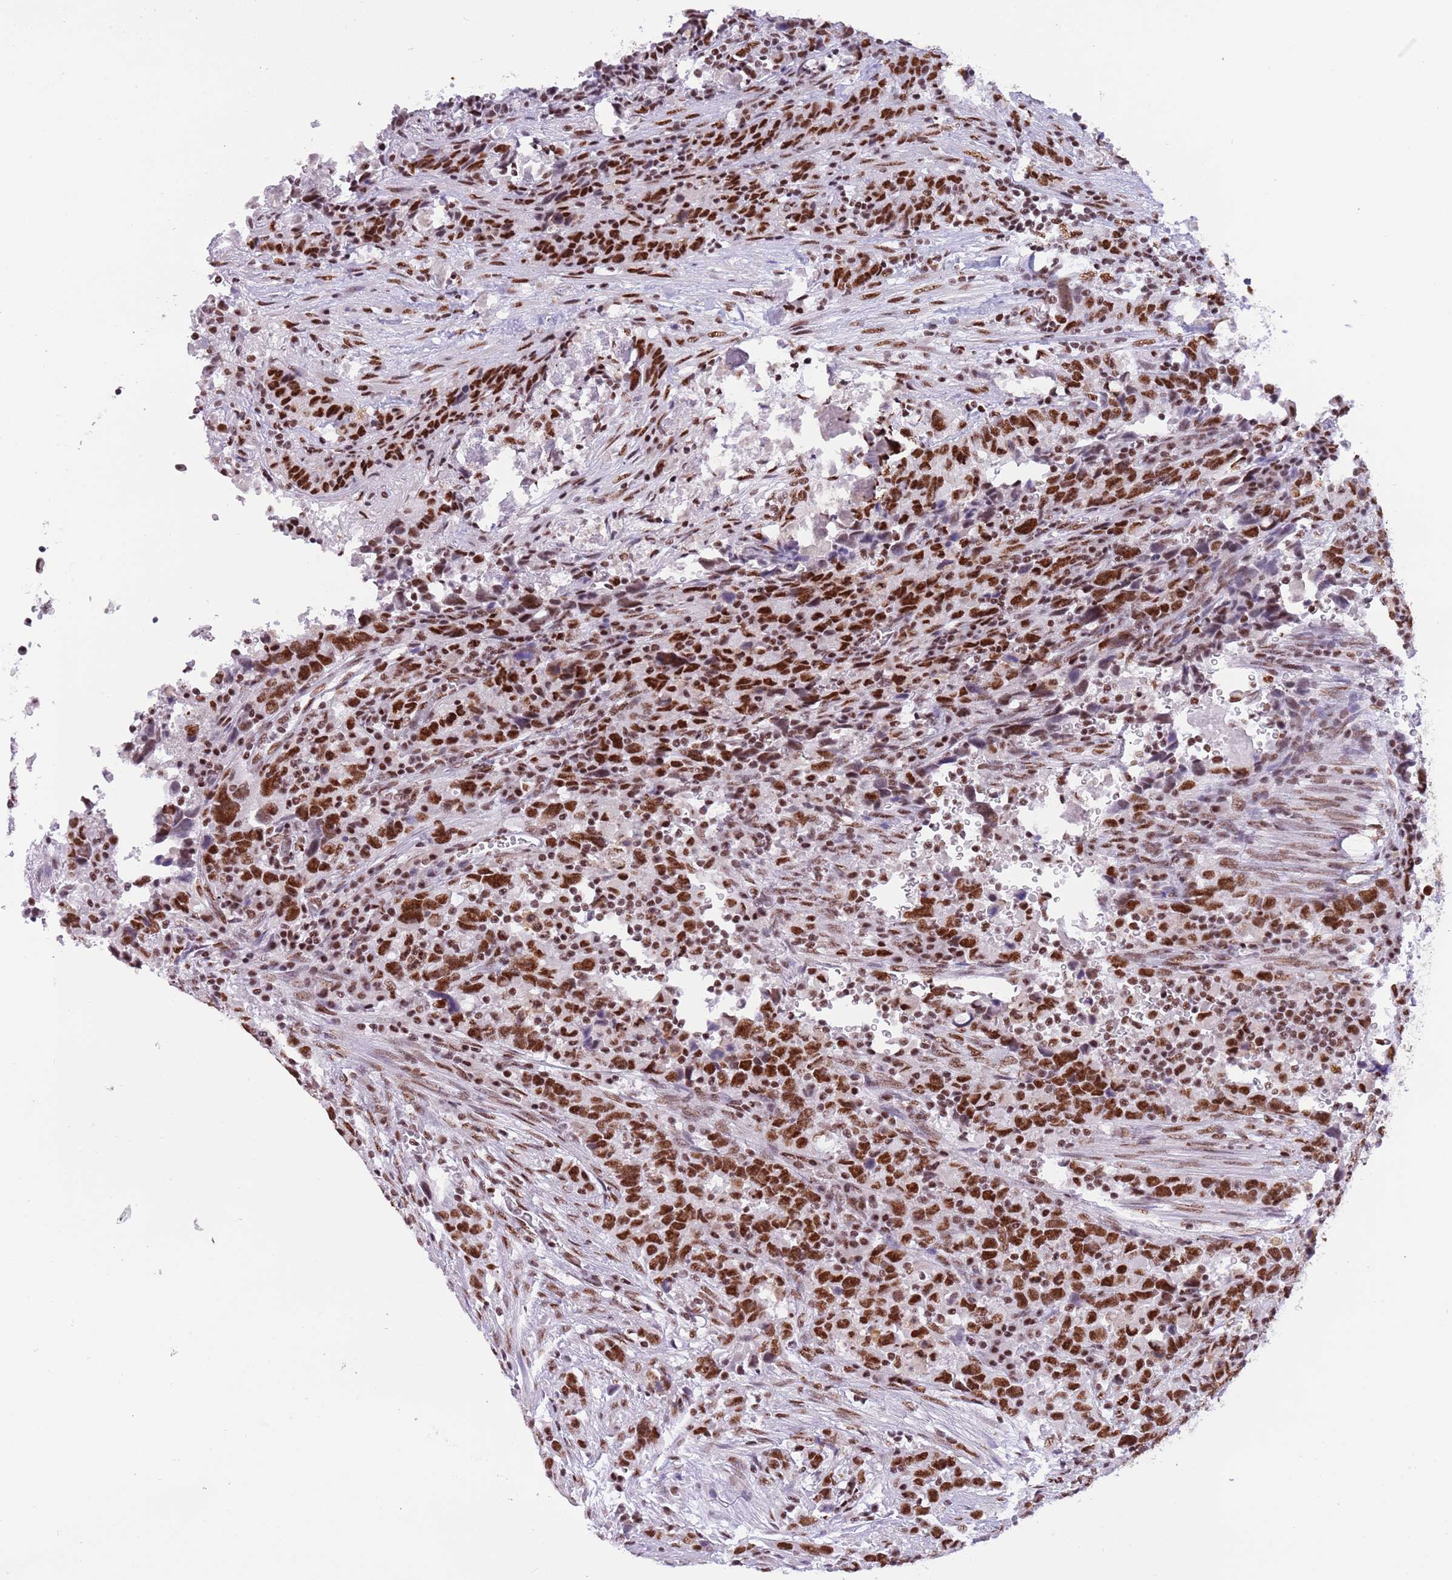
{"staining": {"intensity": "strong", "quantity": ">75%", "location": "nuclear"}, "tissue": "urothelial cancer", "cell_type": "Tumor cells", "image_type": "cancer", "snomed": [{"axis": "morphology", "description": "Urothelial carcinoma, High grade"}, {"axis": "topography", "description": "Urinary bladder"}], "caption": "A histopathology image of urothelial cancer stained for a protein displays strong nuclear brown staining in tumor cells.", "gene": "SF3A2", "patient": {"sex": "male", "age": 61}}